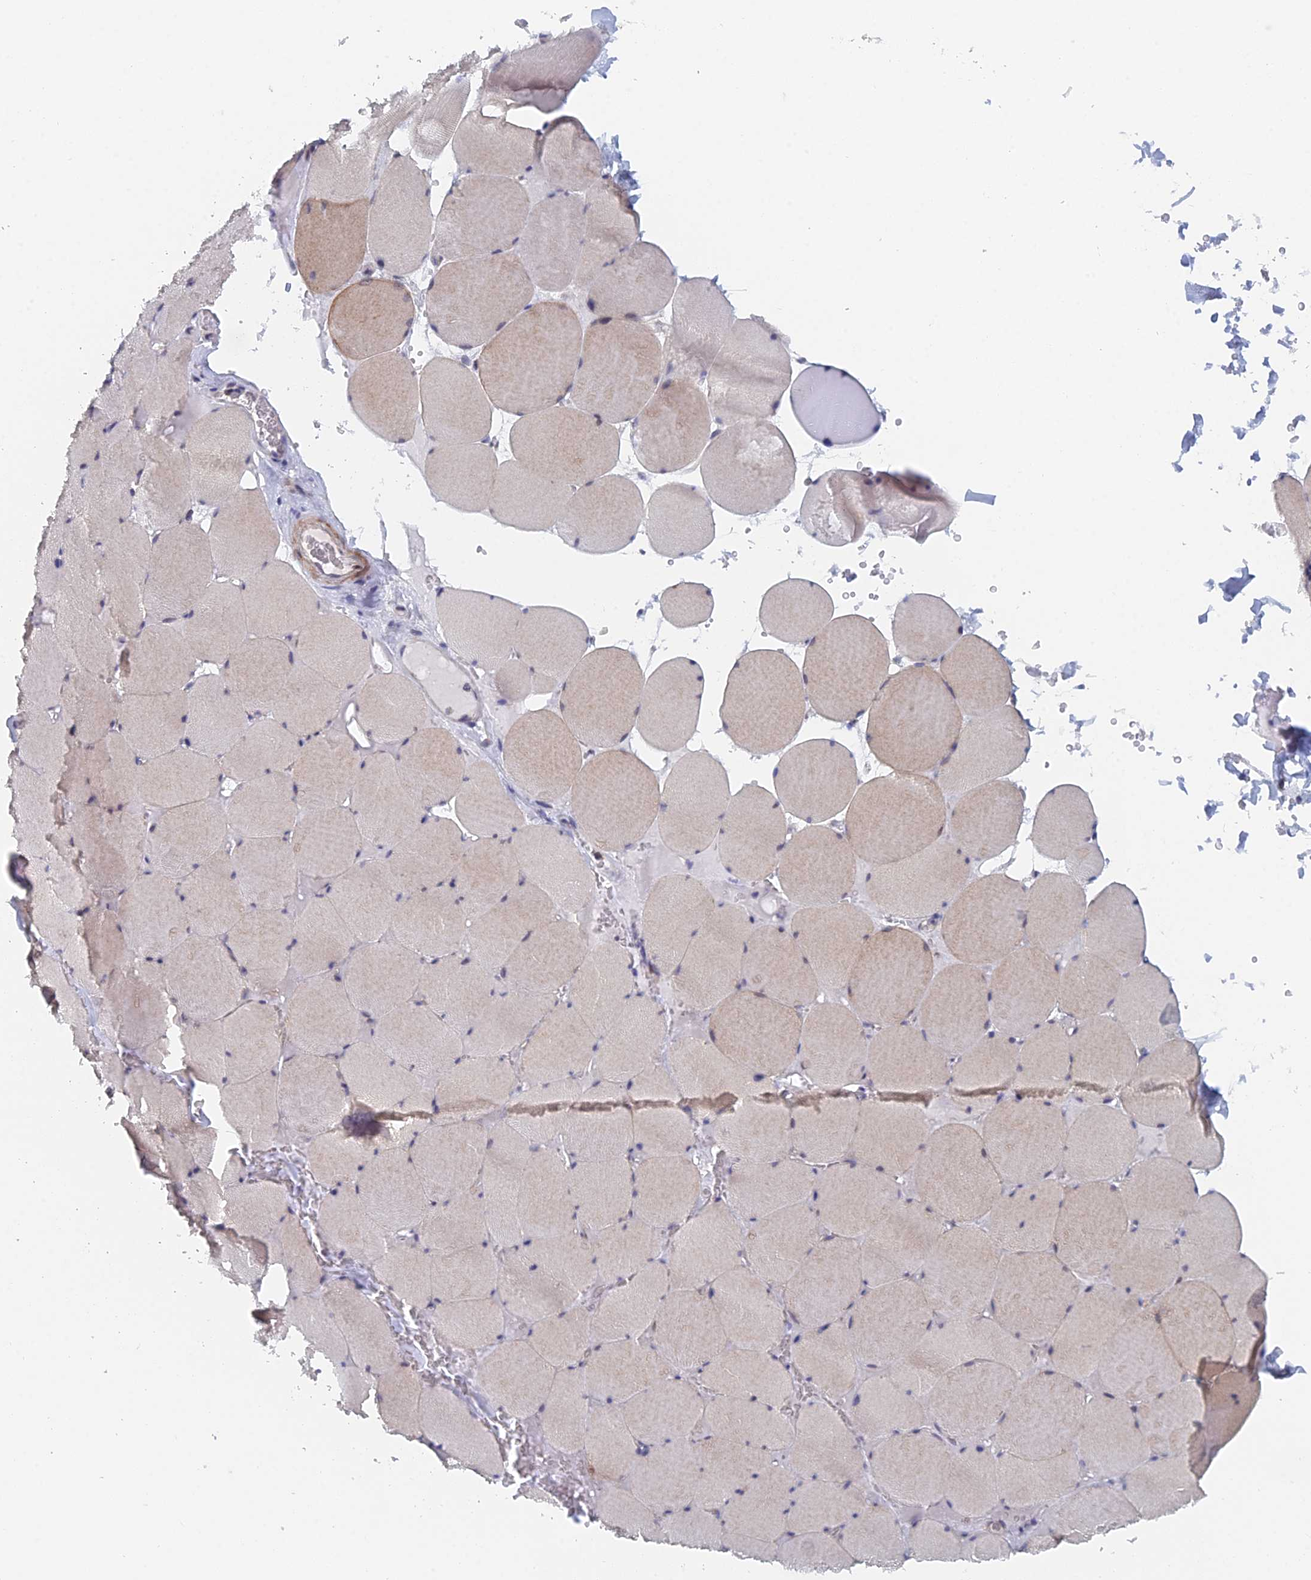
{"staining": {"intensity": "negative", "quantity": "none", "location": "none"}, "tissue": "skeletal muscle", "cell_type": "Myocytes", "image_type": "normal", "snomed": [{"axis": "morphology", "description": "Normal tissue, NOS"}, {"axis": "topography", "description": "Skeletal muscle"}, {"axis": "topography", "description": "Head-Neck"}], "caption": "The micrograph displays no staining of myocytes in benign skeletal muscle. (DAB immunohistochemistry visualized using brightfield microscopy, high magnification).", "gene": "GMNC", "patient": {"sex": "male", "age": 66}}